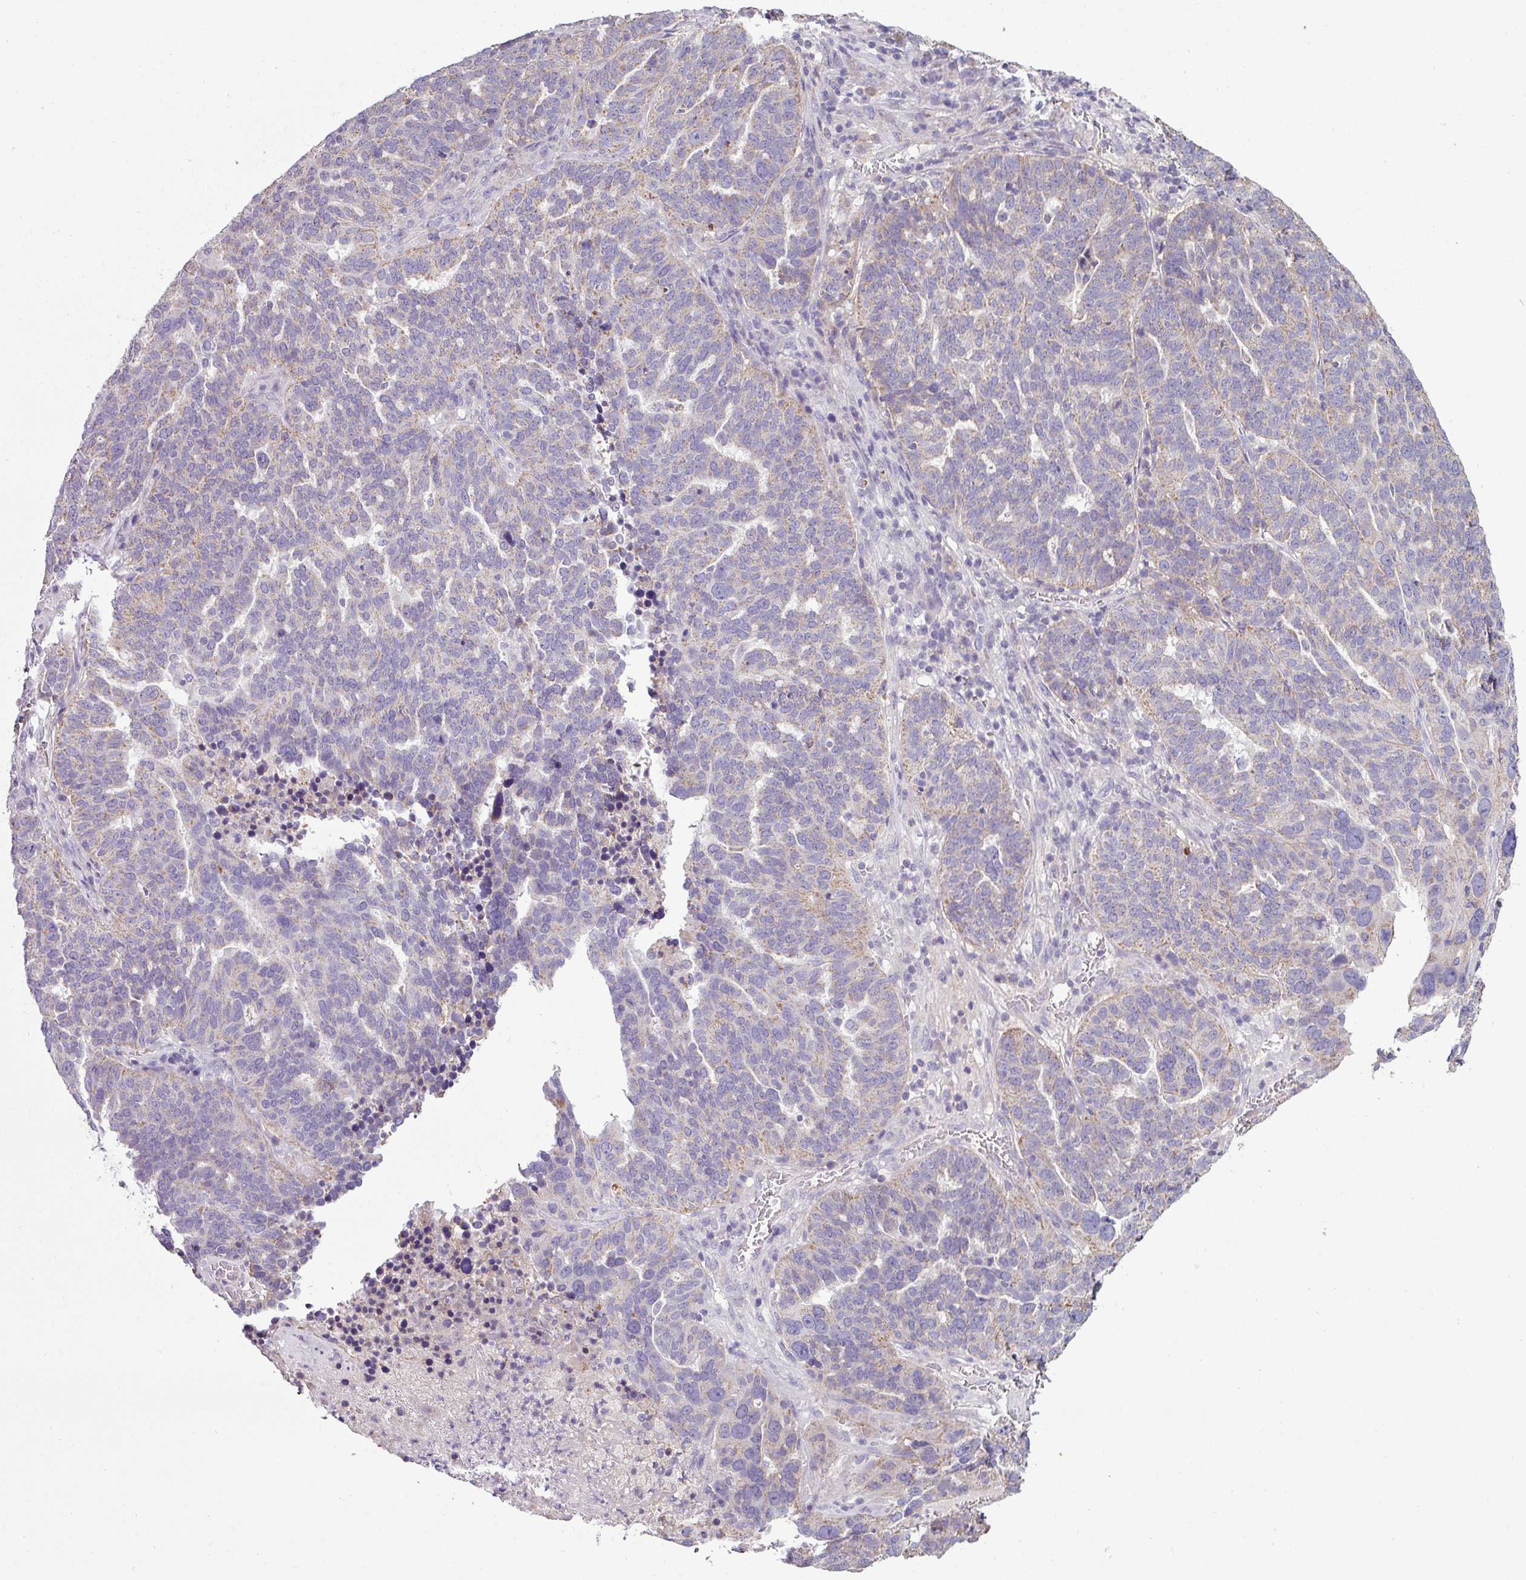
{"staining": {"intensity": "weak", "quantity": "25%-75%", "location": "cytoplasmic/membranous"}, "tissue": "ovarian cancer", "cell_type": "Tumor cells", "image_type": "cancer", "snomed": [{"axis": "morphology", "description": "Cystadenocarcinoma, serous, NOS"}, {"axis": "topography", "description": "Ovary"}], "caption": "Immunohistochemistry (IHC) of ovarian cancer (serous cystadenocarcinoma) displays low levels of weak cytoplasmic/membranous positivity in about 25%-75% of tumor cells. The staining was performed using DAB (3,3'-diaminobenzidine), with brown indicating positive protein expression. Nuclei are stained blue with hematoxylin.", "gene": "LRRC9", "patient": {"sex": "female", "age": 59}}